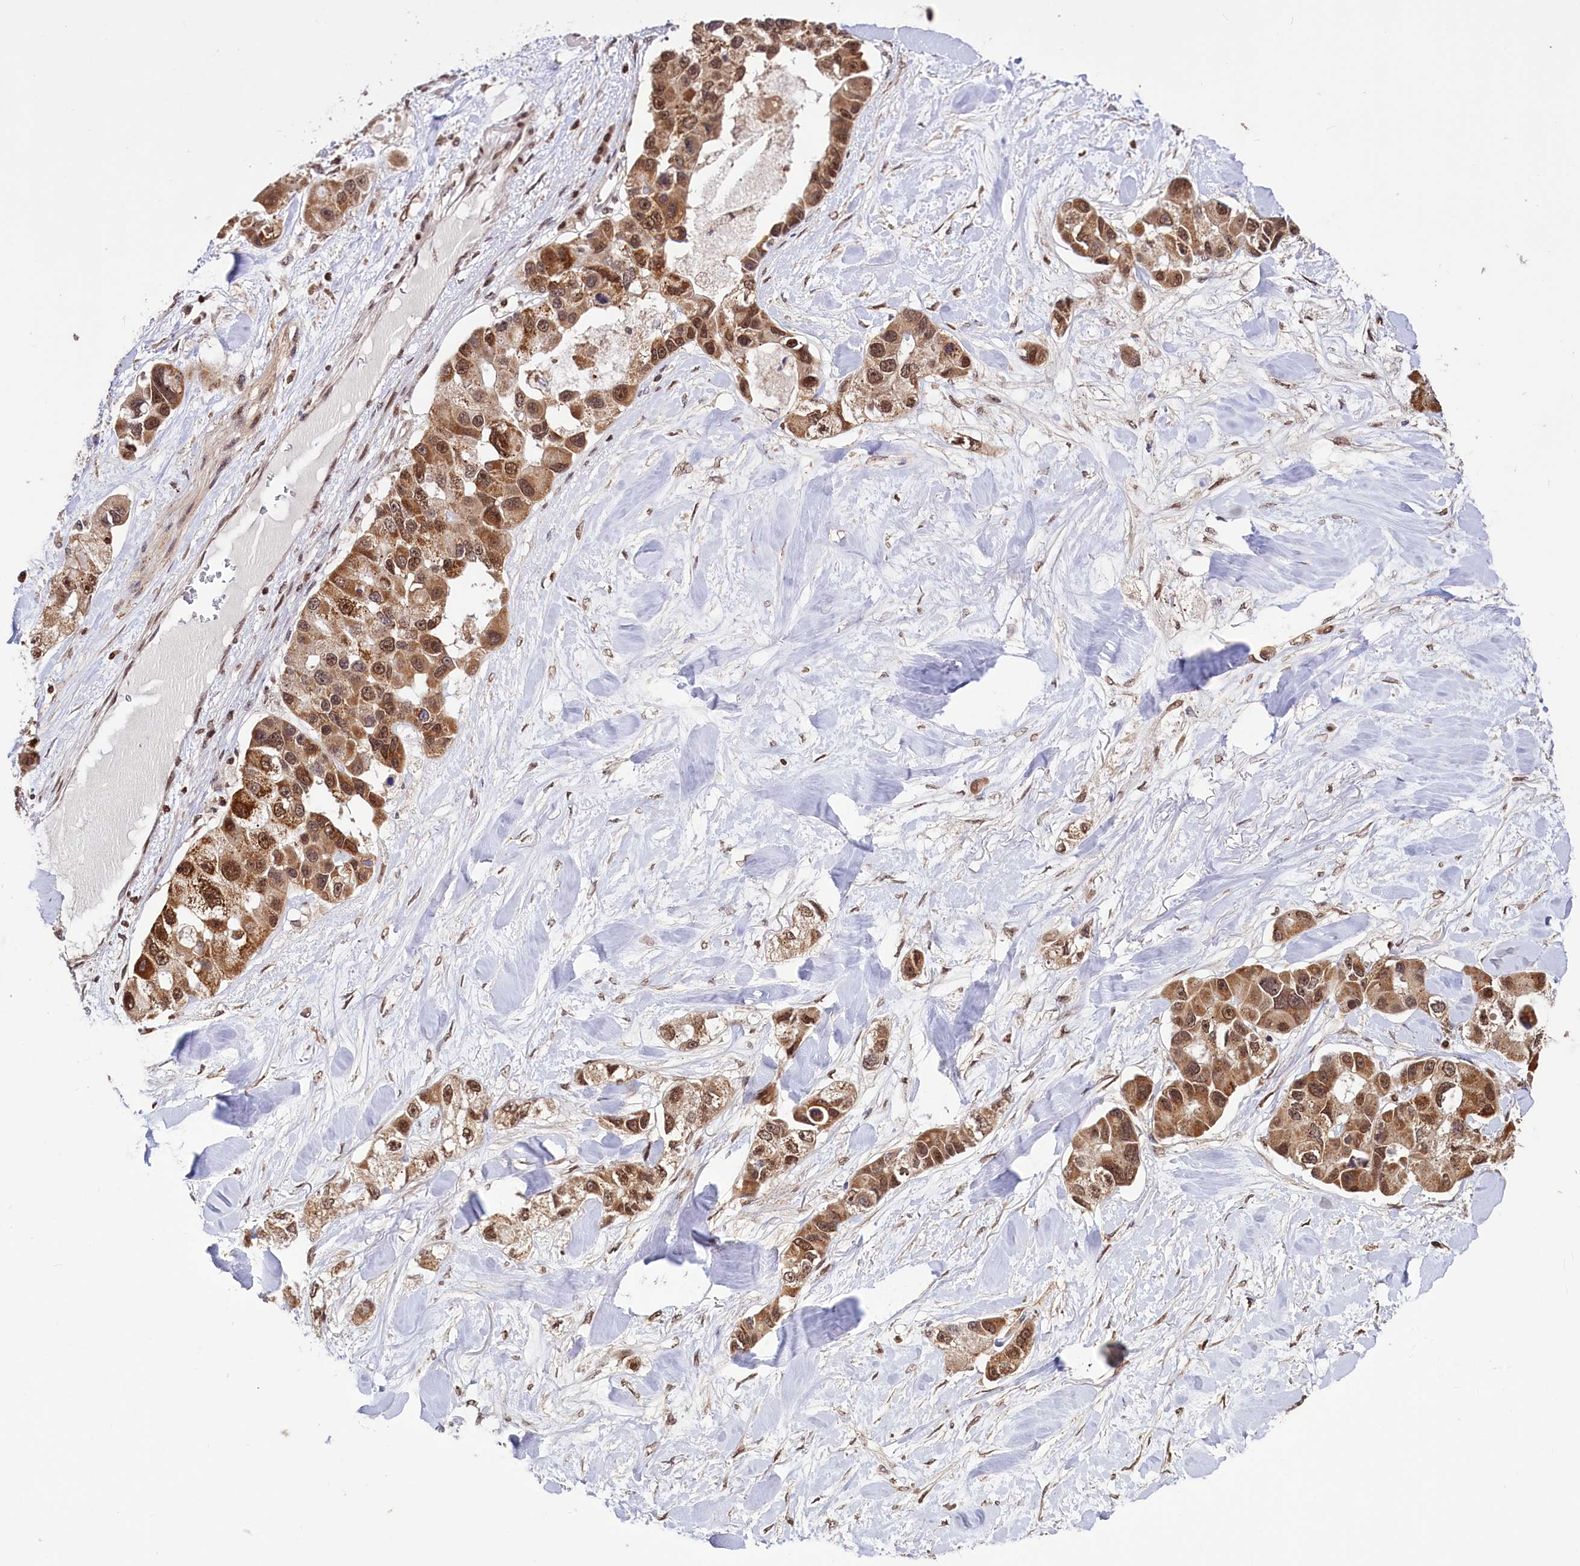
{"staining": {"intensity": "moderate", "quantity": ">75%", "location": "cytoplasmic/membranous,nuclear"}, "tissue": "lung cancer", "cell_type": "Tumor cells", "image_type": "cancer", "snomed": [{"axis": "morphology", "description": "Adenocarcinoma, NOS"}, {"axis": "topography", "description": "Lung"}], "caption": "There is medium levels of moderate cytoplasmic/membranous and nuclear positivity in tumor cells of lung cancer (adenocarcinoma), as demonstrated by immunohistochemical staining (brown color).", "gene": "PHC3", "patient": {"sex": "female", "age": 54}}